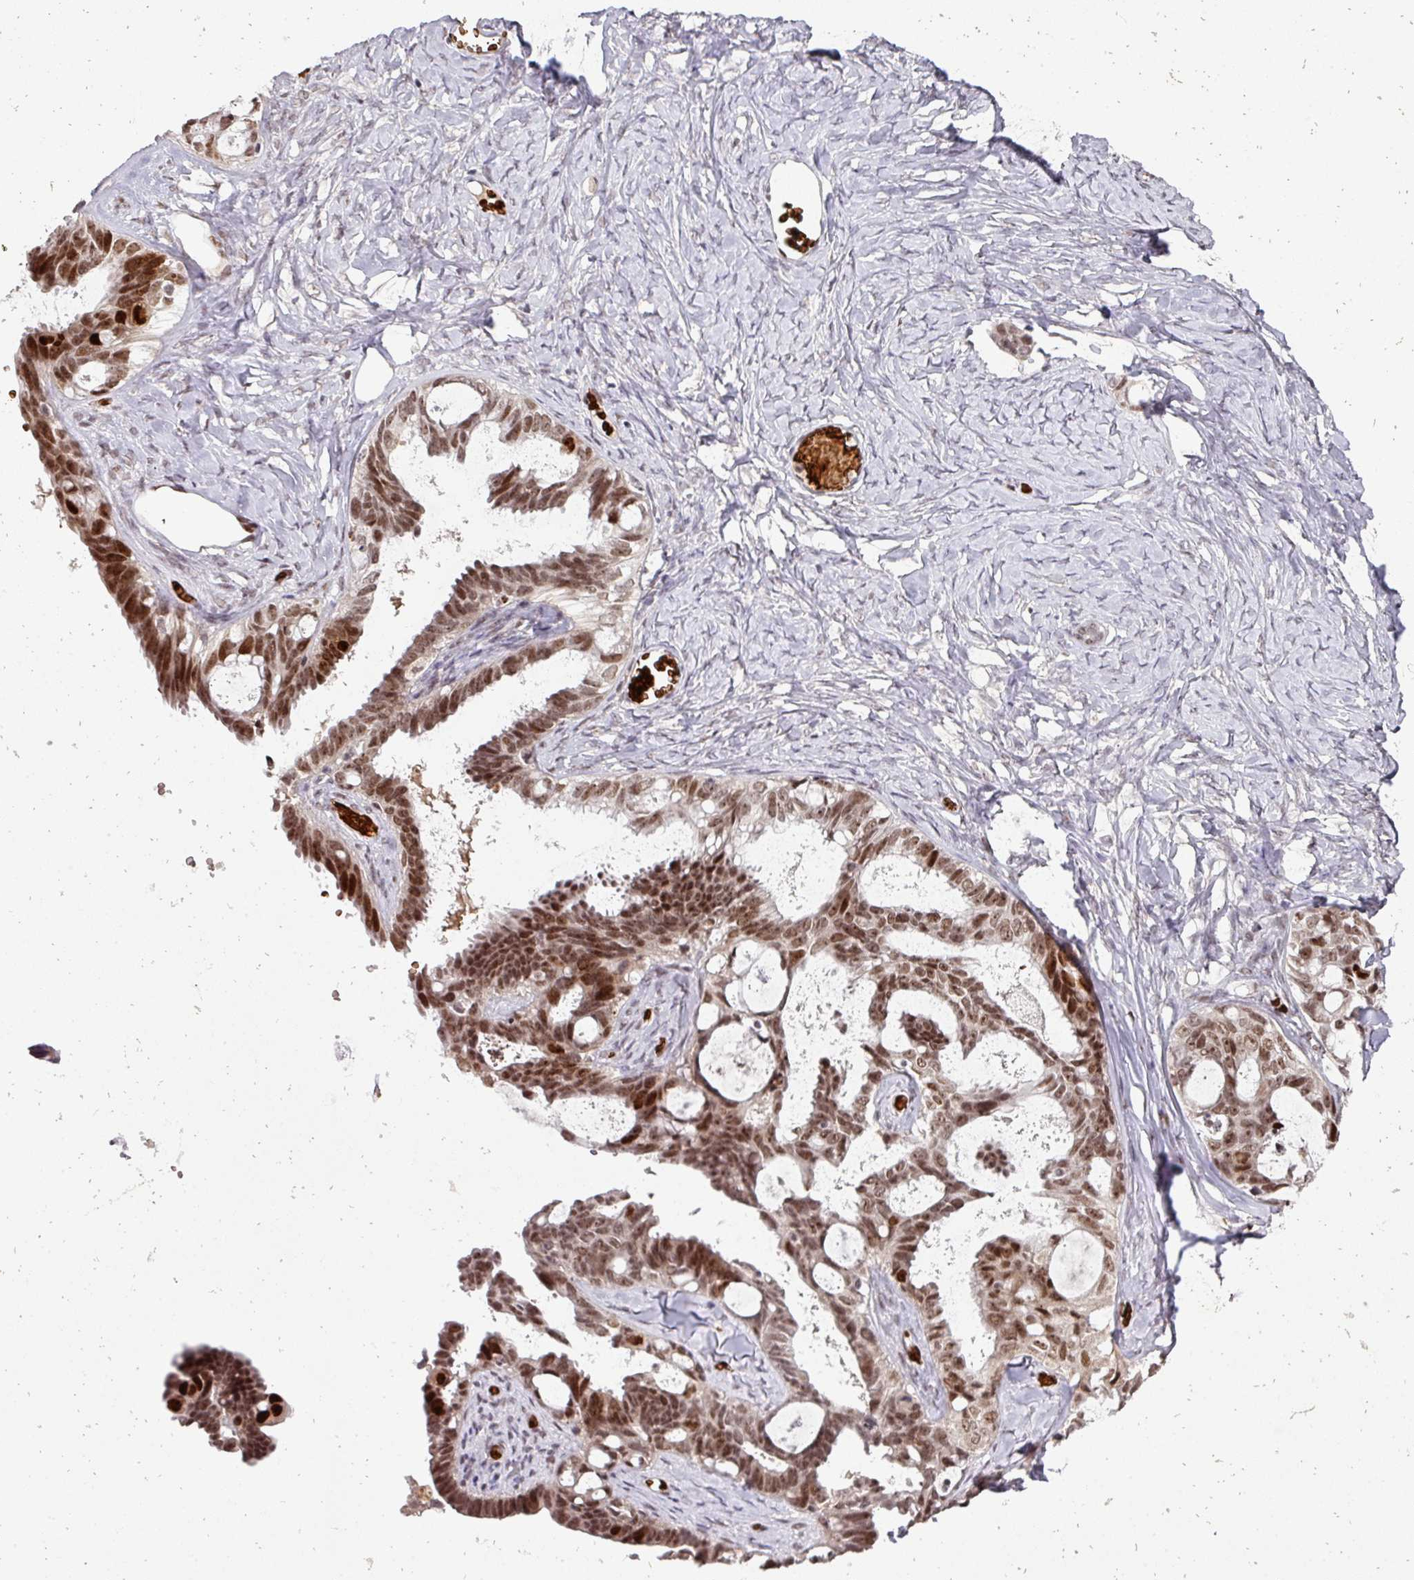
{"staining": {"intensity": "moderate", "quantity": ">75%", "location": "nuclear"}, "tissue": "ovarian cancer", "cell_type": "Tumor cells", "image_type": "cancer", "snomed": [{"axis": "morphology", "description": "Cystadenocarcinoma, serous, NOS"}, {"axis": "topography", "description": "Ovary"}], "caption": "Tumor cells reveal medium levels of moderate nuclear staining in about >75% of cells in ovarian cancer (serous cystadenocarcinoma).", "gene": "NEIL1", "patient": {"sex": "female", "age": 69}}